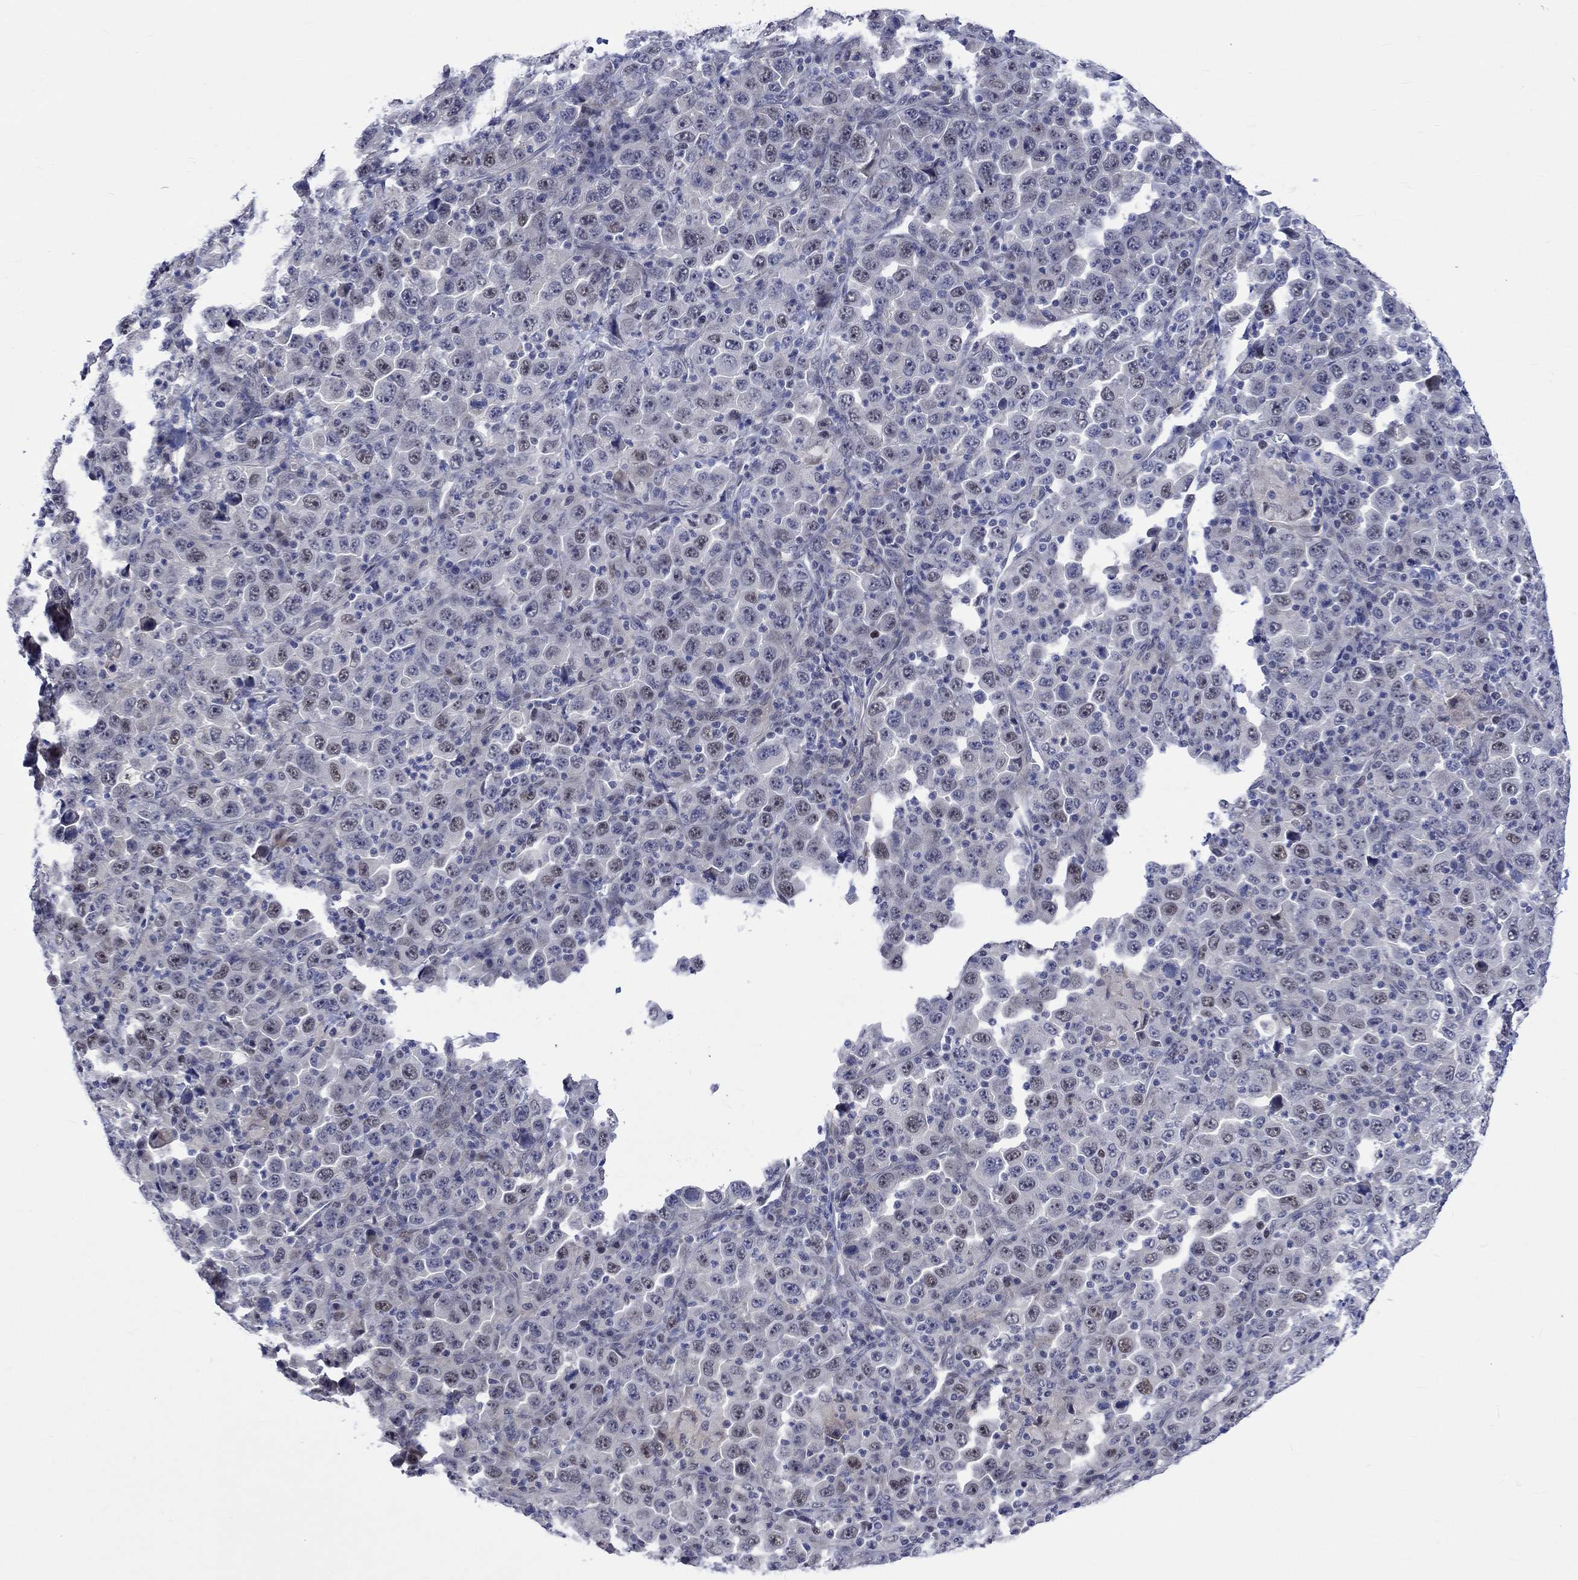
{"staining": {"intensity": "weak", "quantity": "<25%", "location": "nuclear"}, "tissue": "stomach cancer", "cell_type": "Tumor cells", "image_type": "cancer", "snomed": [{"axis": "morphology", "description": "Normal tissue, NOS"}, {"axis": "morphology", "description": "Adenocarcinoma, NOS"}, {"axis": "topography", "description": "Stomach, upper"}, {"axis": "topography", "description": "Stomach"}], "caption": "Protein analysis of adenocarcinoma (stomach) displays no significant expression in tumor cells.", "gene": "E2F8", "patient": {"sex": "male", "age": 59}}